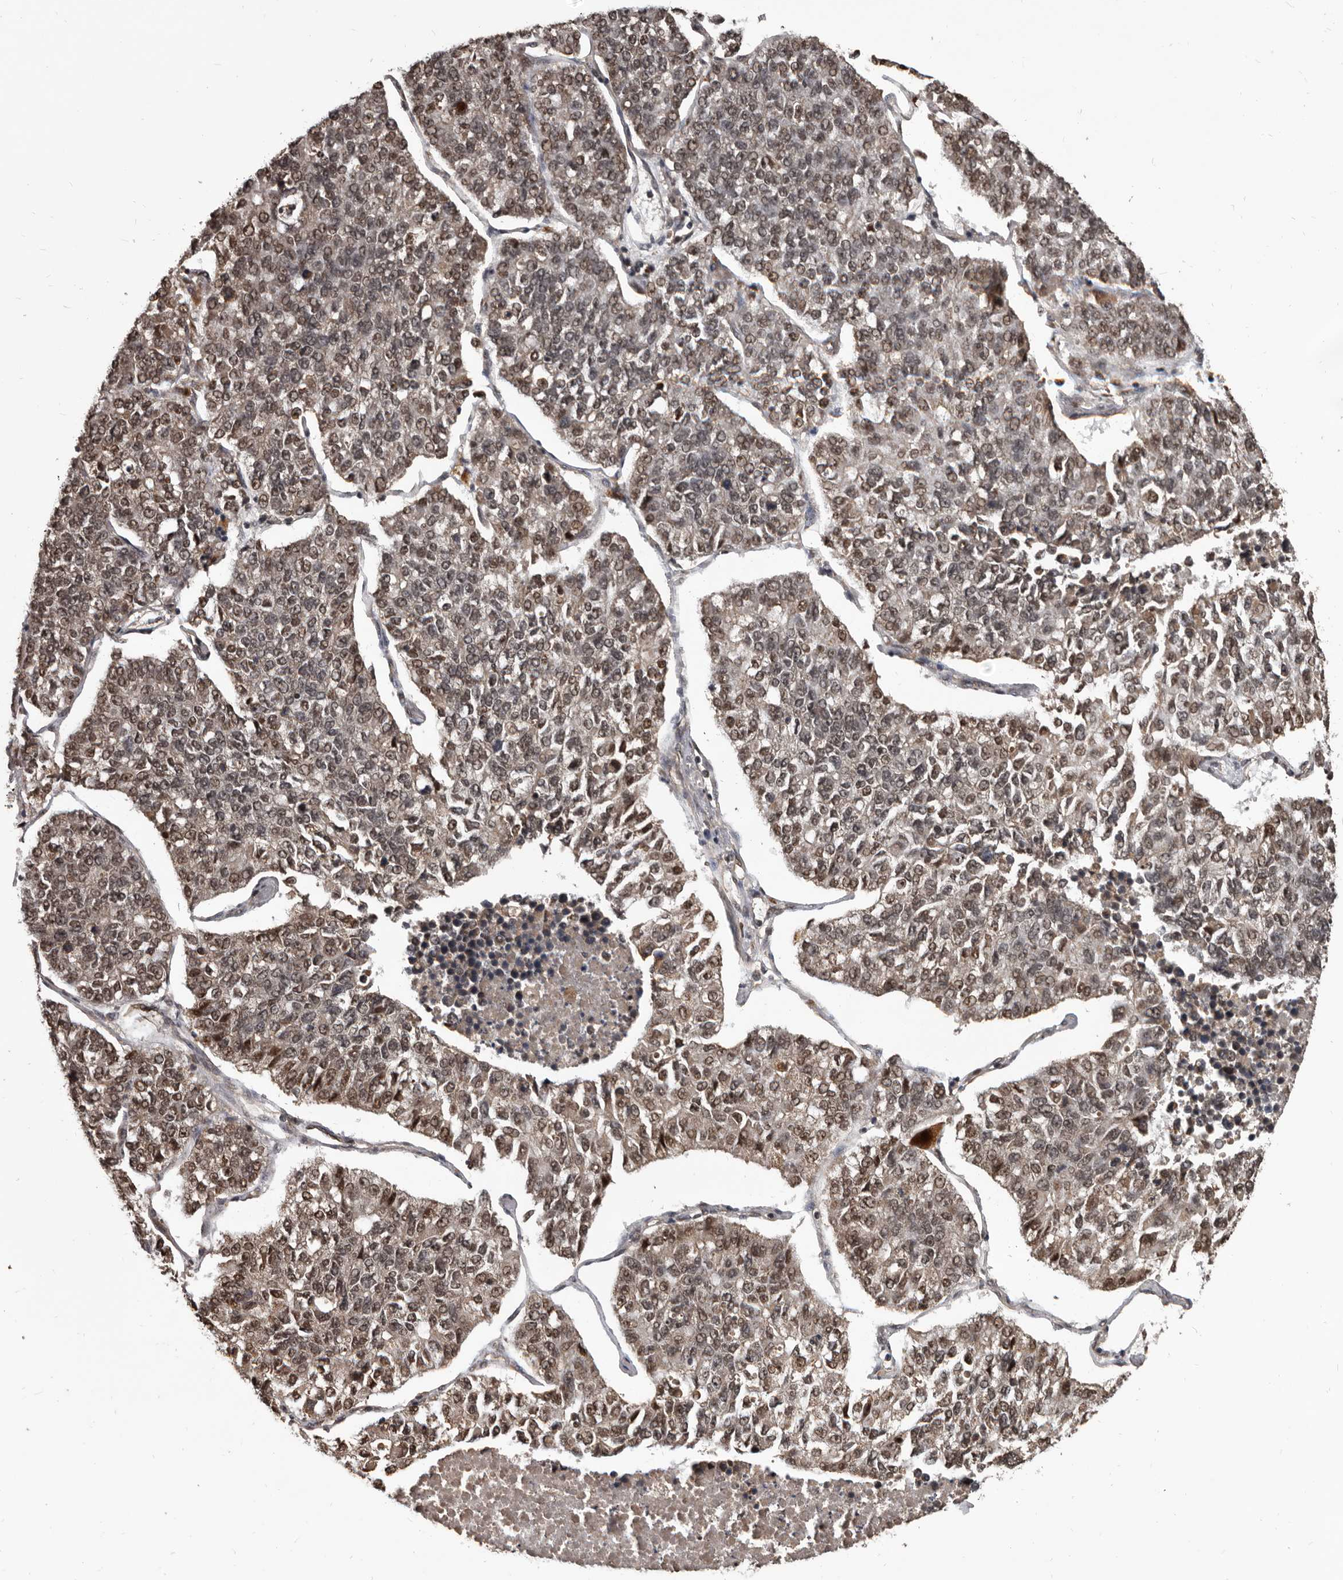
{"staining": {"intensity": "moderate", "quantity": ">75%", "location": "nuclear"}, "tissue": "lung cancer", "cell_type": "Tumor cells", "image_type": "cancer", "snomed": [{"axis": "morphology", "description": "Adenocarcinoma, NOS"}, {"axis": "topography", "description": "Lung"}], "caption": "Protein staining of lung adenocarcinoma tissue demonstrates moderate nuclear staining in about >75% of tumor cells. (Stains: DAB (3,3'-diaminobenzidine) in brown, nuclei in blue, Microscopy: brightfield microscopy at high magnification).", "gene": "AHR", "patient": {"sex": "male", "age": 49}}